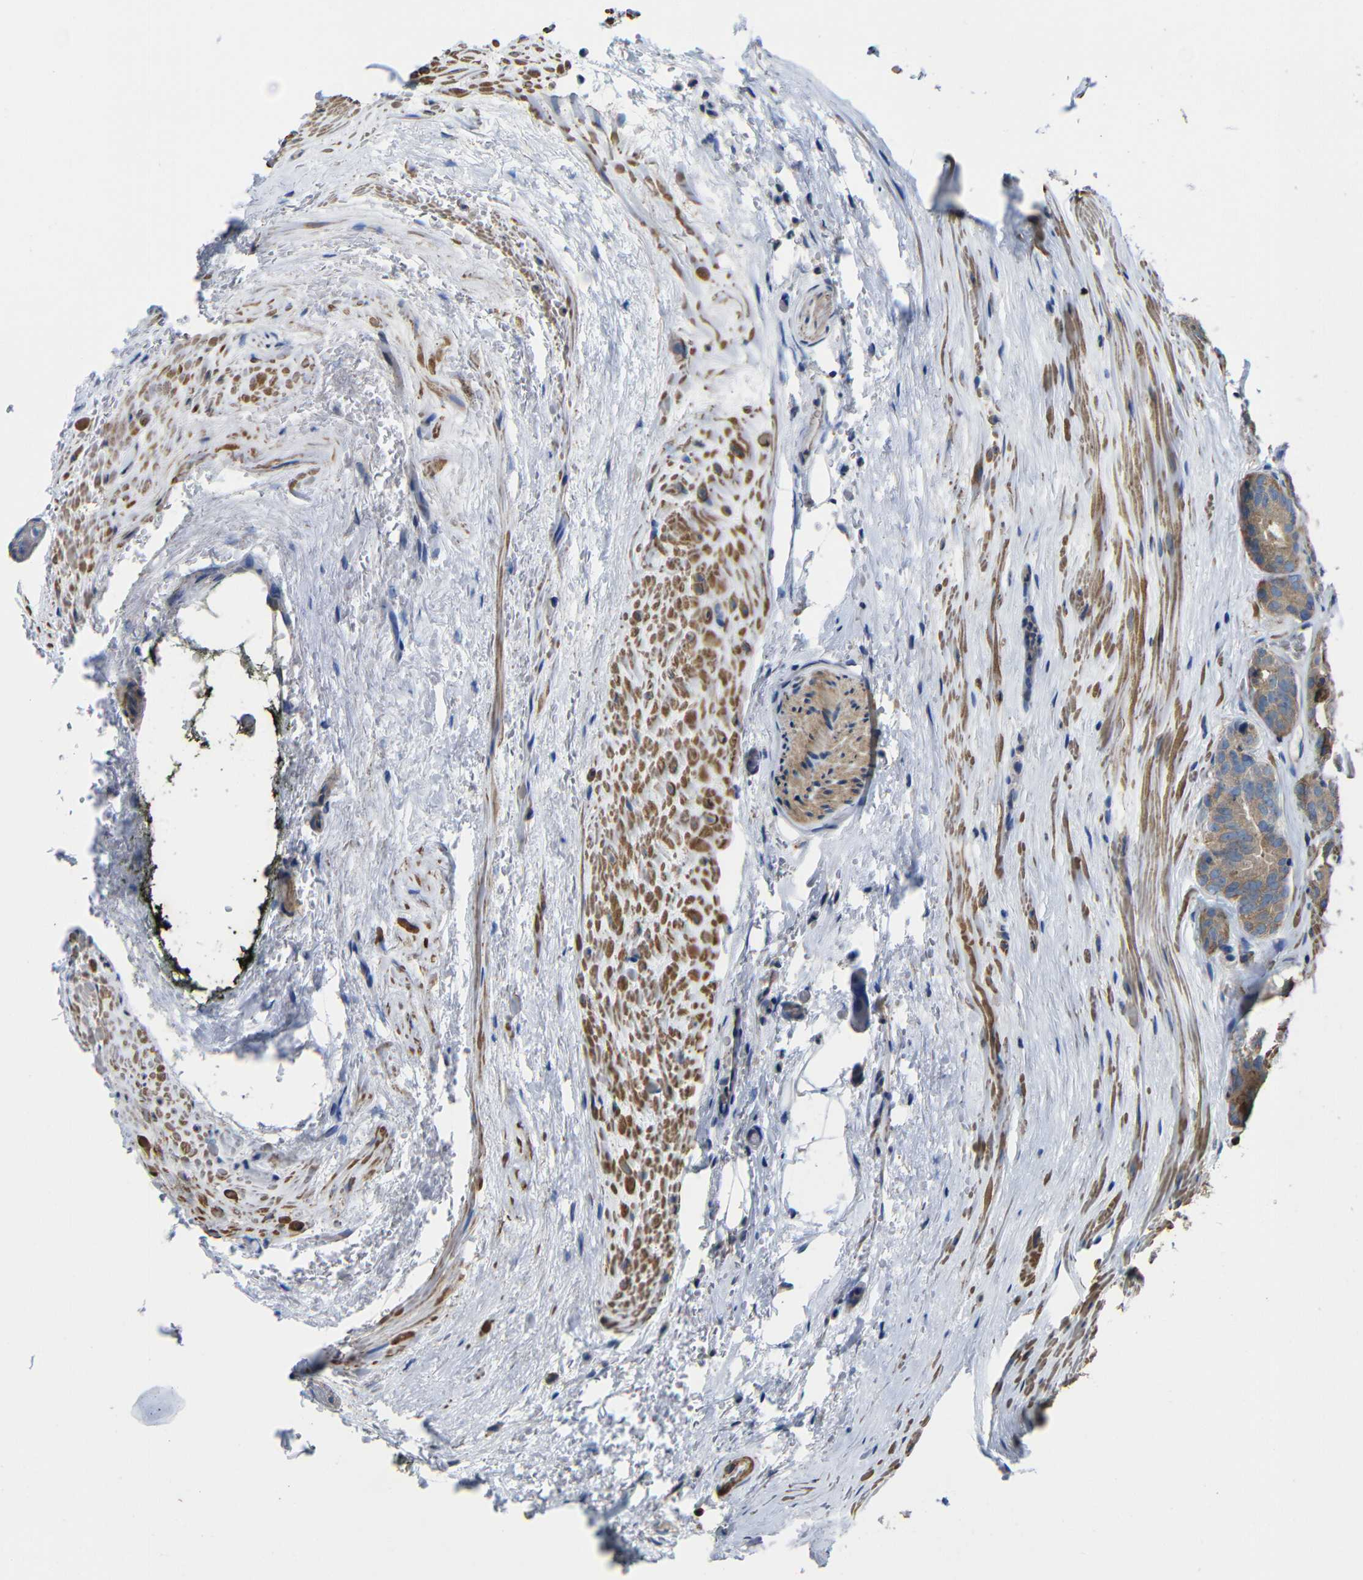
{"staining": {"intensity": "moderate", "quantity": ">75%", "location": "cytoplasmic/membranous"}, "tissue": "prostate cancer", "cell_type": "Tumor cells", "image_type": "cancer", "snomed": [{"axis": "morphology", "description": "Adenocarcinoma, High grade"}, {"axis": "topography", "description": "Prostate"}], "caption": "Tumor cells exhibit medium levels of moderate cytoplasmic/membranous expression in about >75% of cells in human prostate cancer.", "gene": "GDI1", "patient": {"sex": "male", "age": 64}}